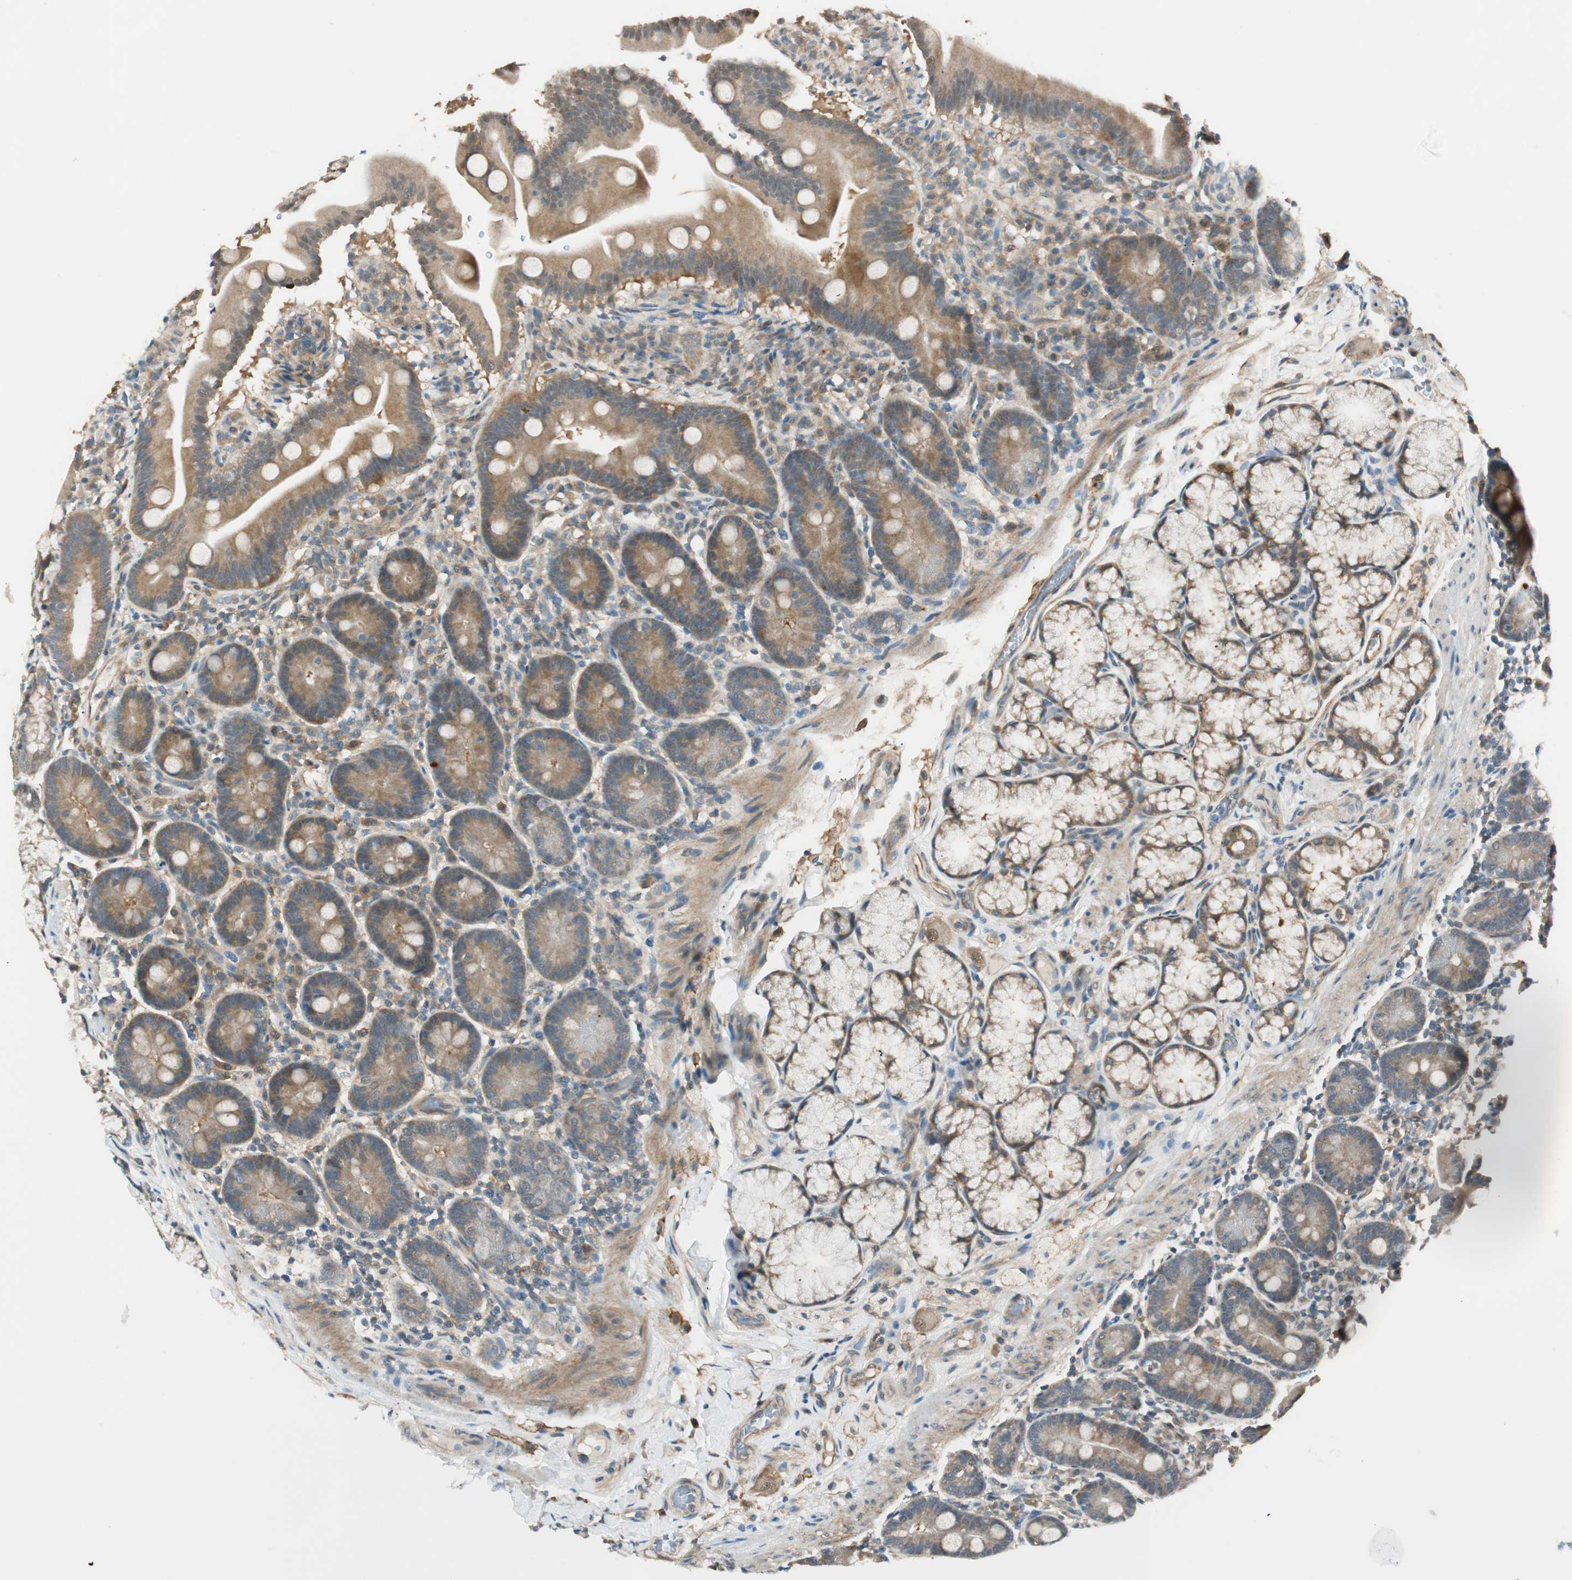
{"staining": {"intensity": "moderate", "quantity": ">75%", "location": "cytoplasmic/membranous"}, "tissue": "duodenum", "cell_type": "Glandular cells", "image_type": "normal", "snomed": [{"axis": "morphology", "description": "Normal tissue, NOS"}, {"axis": "topography", "description": "Duodenum"}], "caption": "Brown immunohistochemical staining in unremarkable duodenum displays moderate cytoplasmic/membranous positivity in about >75% of glandular cells. Immunohistochemistry (ihc) stains the protein in brown and the nuclei are stained blue.", "gene": "PSMD8", "patient": {"sex": "male", "age": 54}}